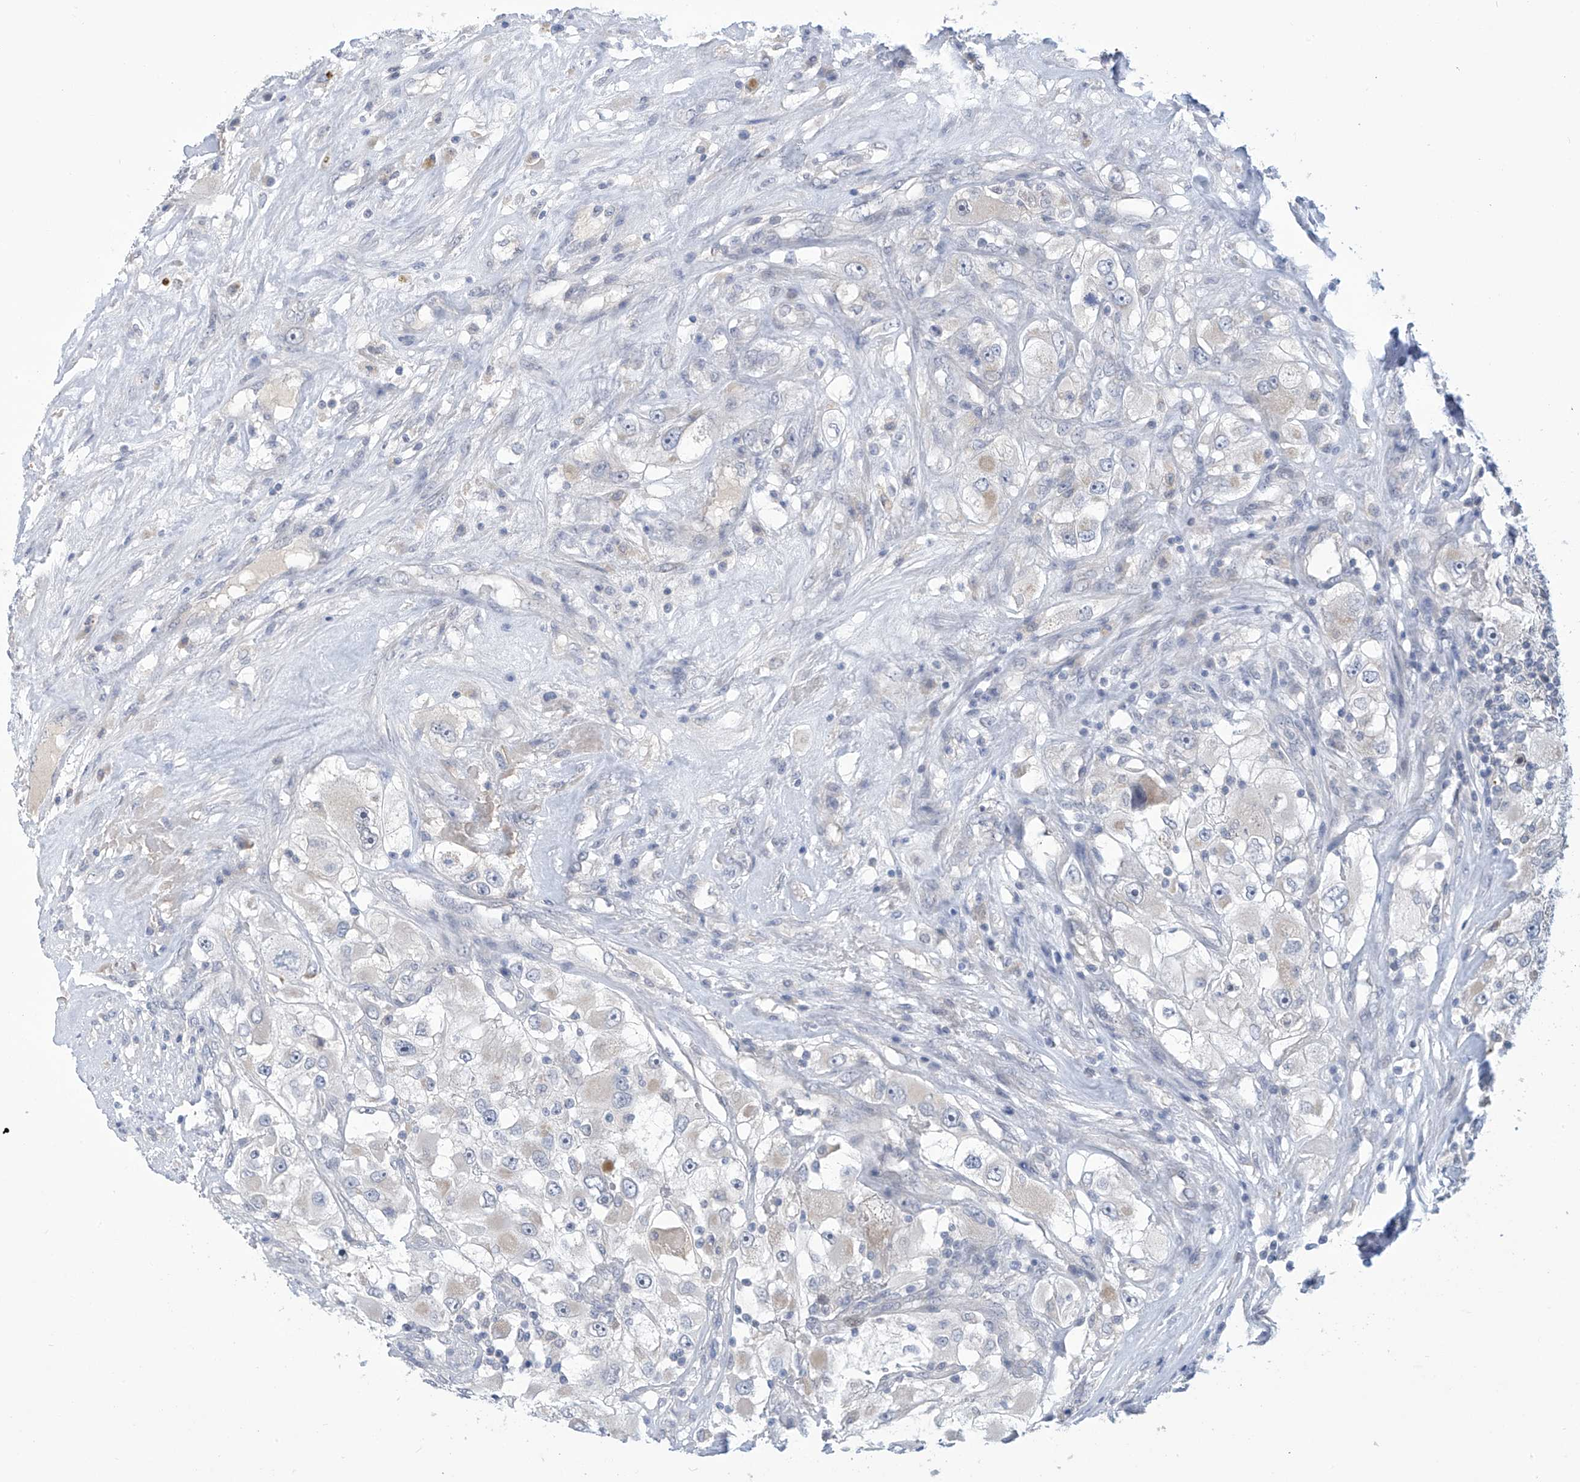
{"staining": {"intensity": "negative", "quantity": "none", "location": "none"}, "tissue": "renal cancer", "cell_type": "Tumor cells", "image_type": "cancer", "snomed": [{"axis": "morphology", "description": "Adenocarcinoma, NOS"}, {"axis": "topography", "description": "Kidney"}], "caption": "Photomicrograph shows no protein positivity in tumor cells of renal cancer (adenocarcinoma) tissue.", "gene": "IBA57", "patient": {"sex": "female", "age": 52}}